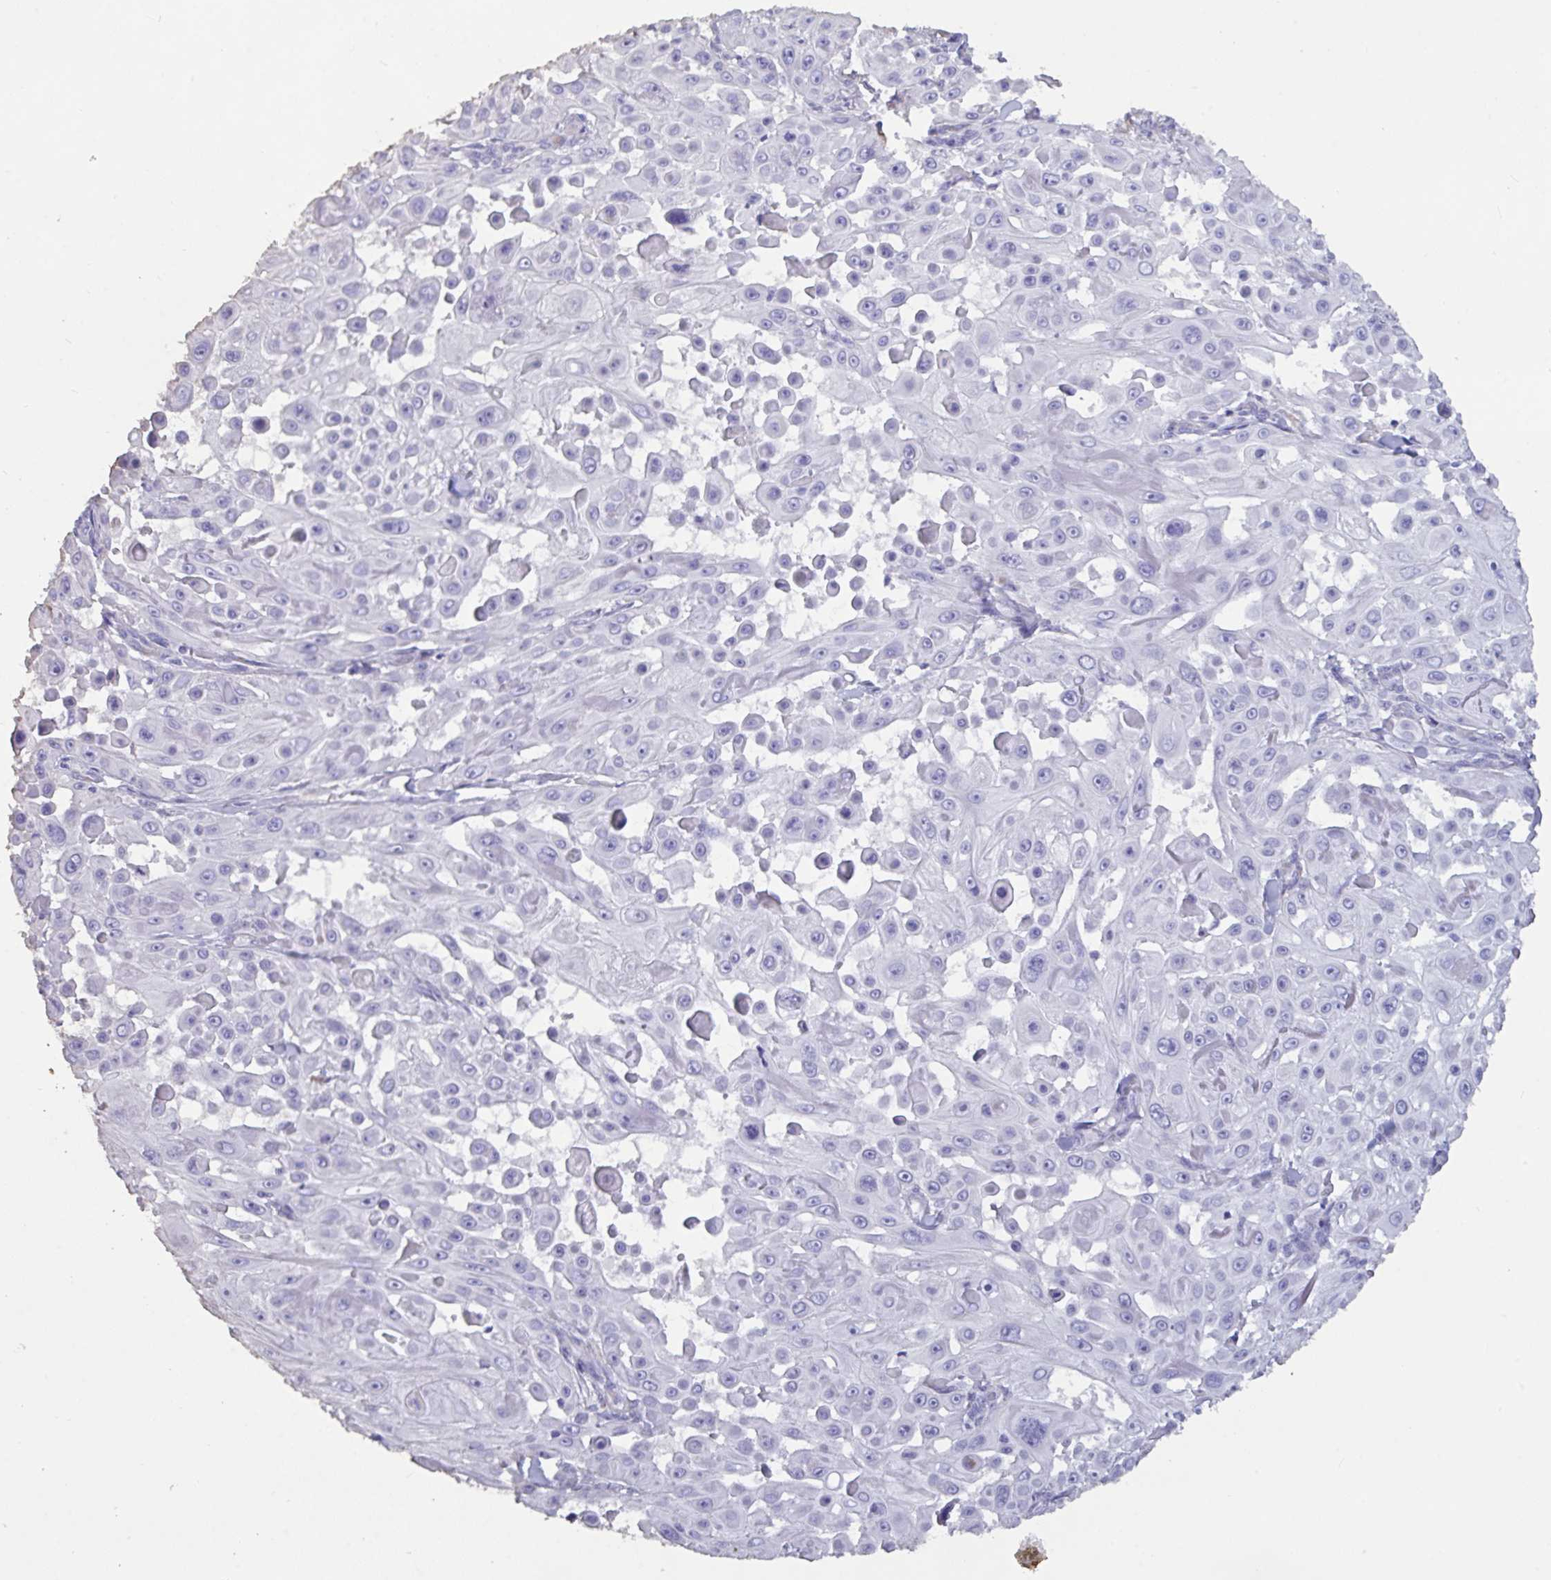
{"staining": {"intensity": "negative", "quantity": "none", "location": "none"}, "tissue": "skin cancer", "cell_type": "Tumor cells", "image_type": "cancer", "snomed": [{"axis": "morphology", "description": "Squamous cell carcinoma, NOS"}, {"axis": "topography", "description": "Skin"}], "caption": "Tumor cells are negative for protein expression in human skin cancer (squamous cell carcinoma). (DAB IHC, high magnification).", "gene": "TNNC1", "patient": {"sex": "male", "age": 91}}